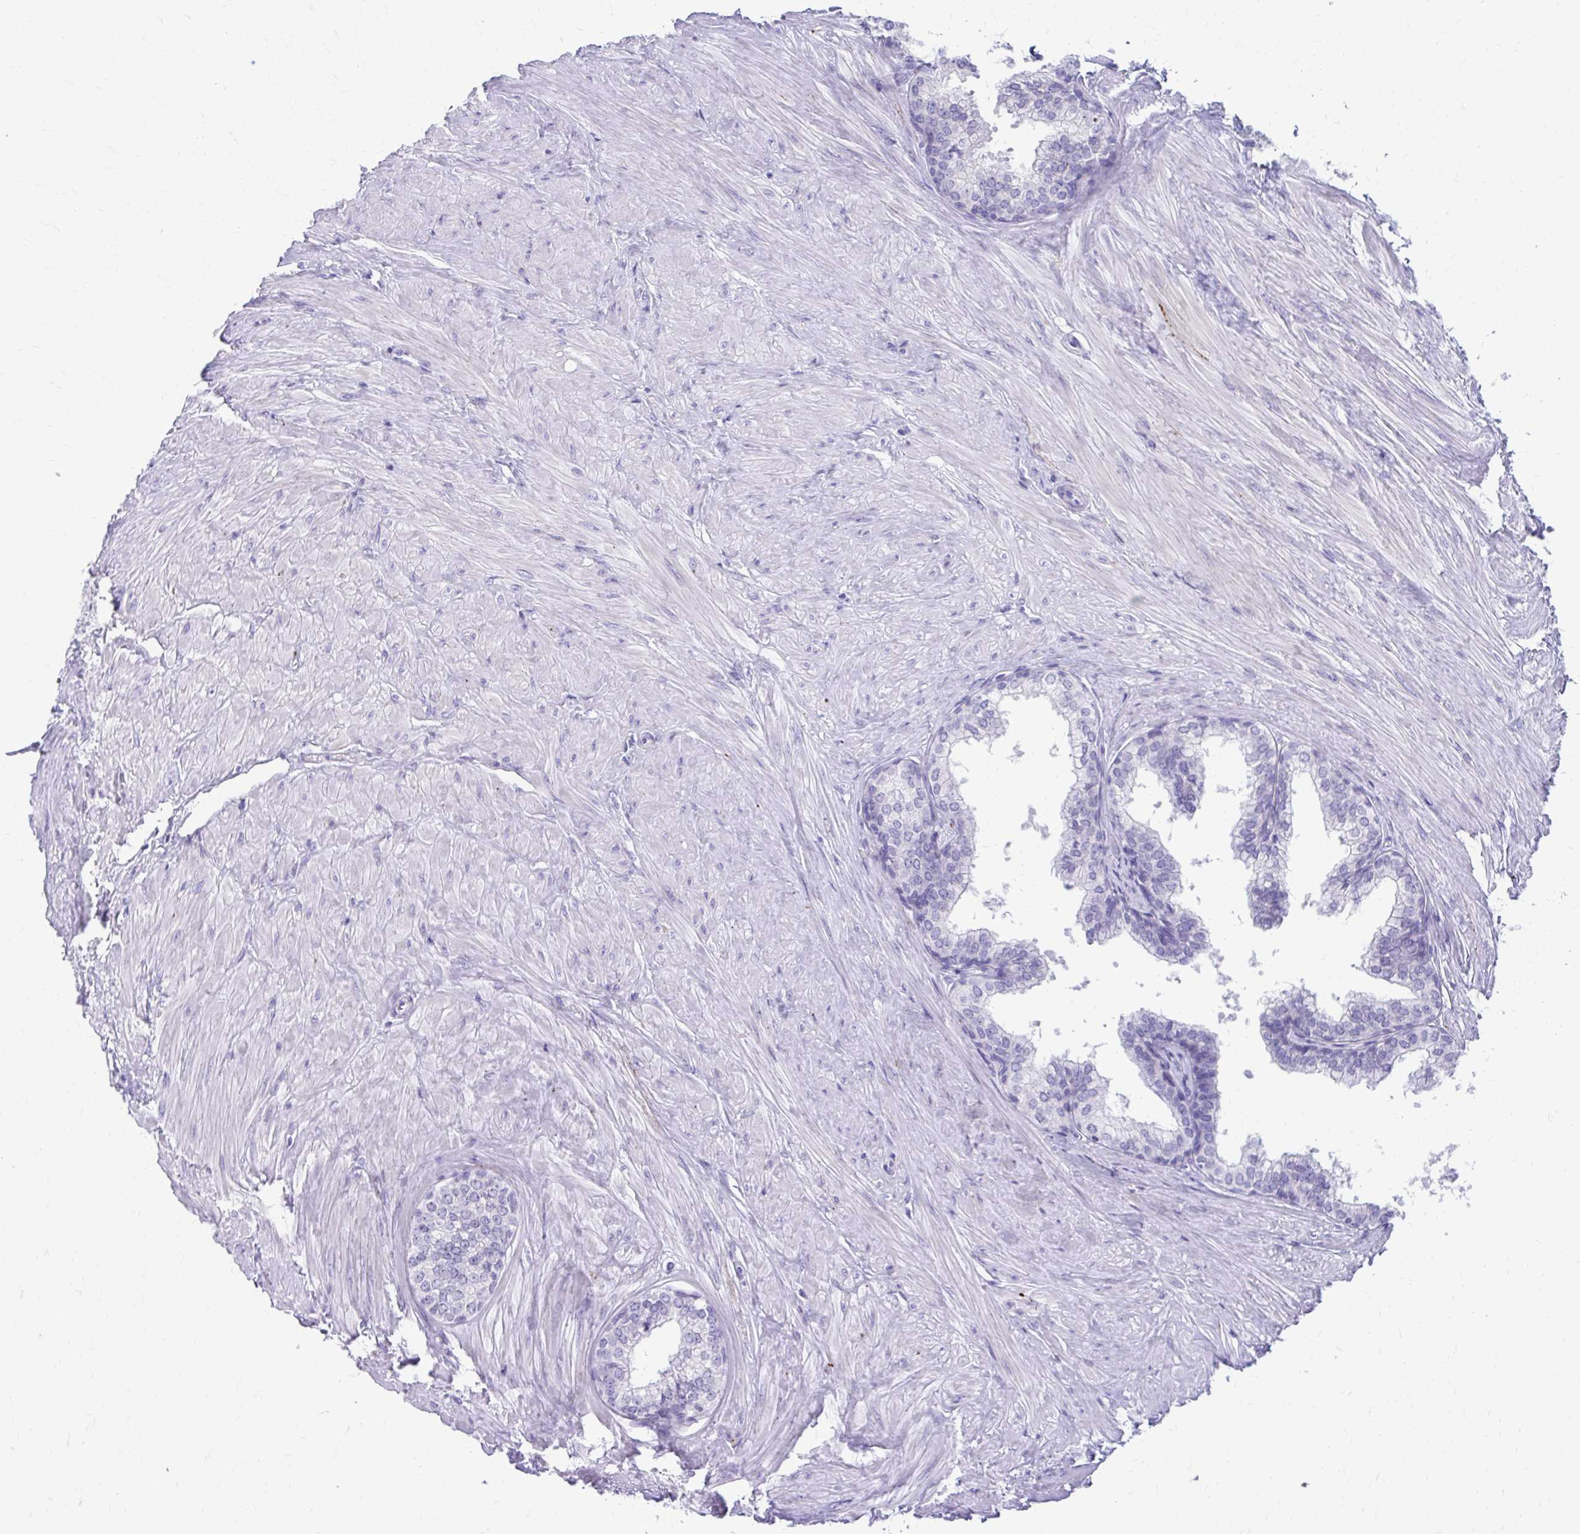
{"staining": {"intensity": "negative", "quantity": "none", "location": "none"}, "tissue": "prostate", "cell_type": "Glandular cells", "image_type": "normal", "snomed": [{"axis": "morphology", "description": "Normal tissue, NOS"}, {"axis": "topography", "description": "Prostate"}, {"axis": "topography", "description": "Peripheral nerve tissue"}], "caption": "DAB immunohistochemical staining of benign human prostate shows no significant expression in glandular cells.", "gene": "LCN15", "patient": {"sex": "male", "age": 55}}